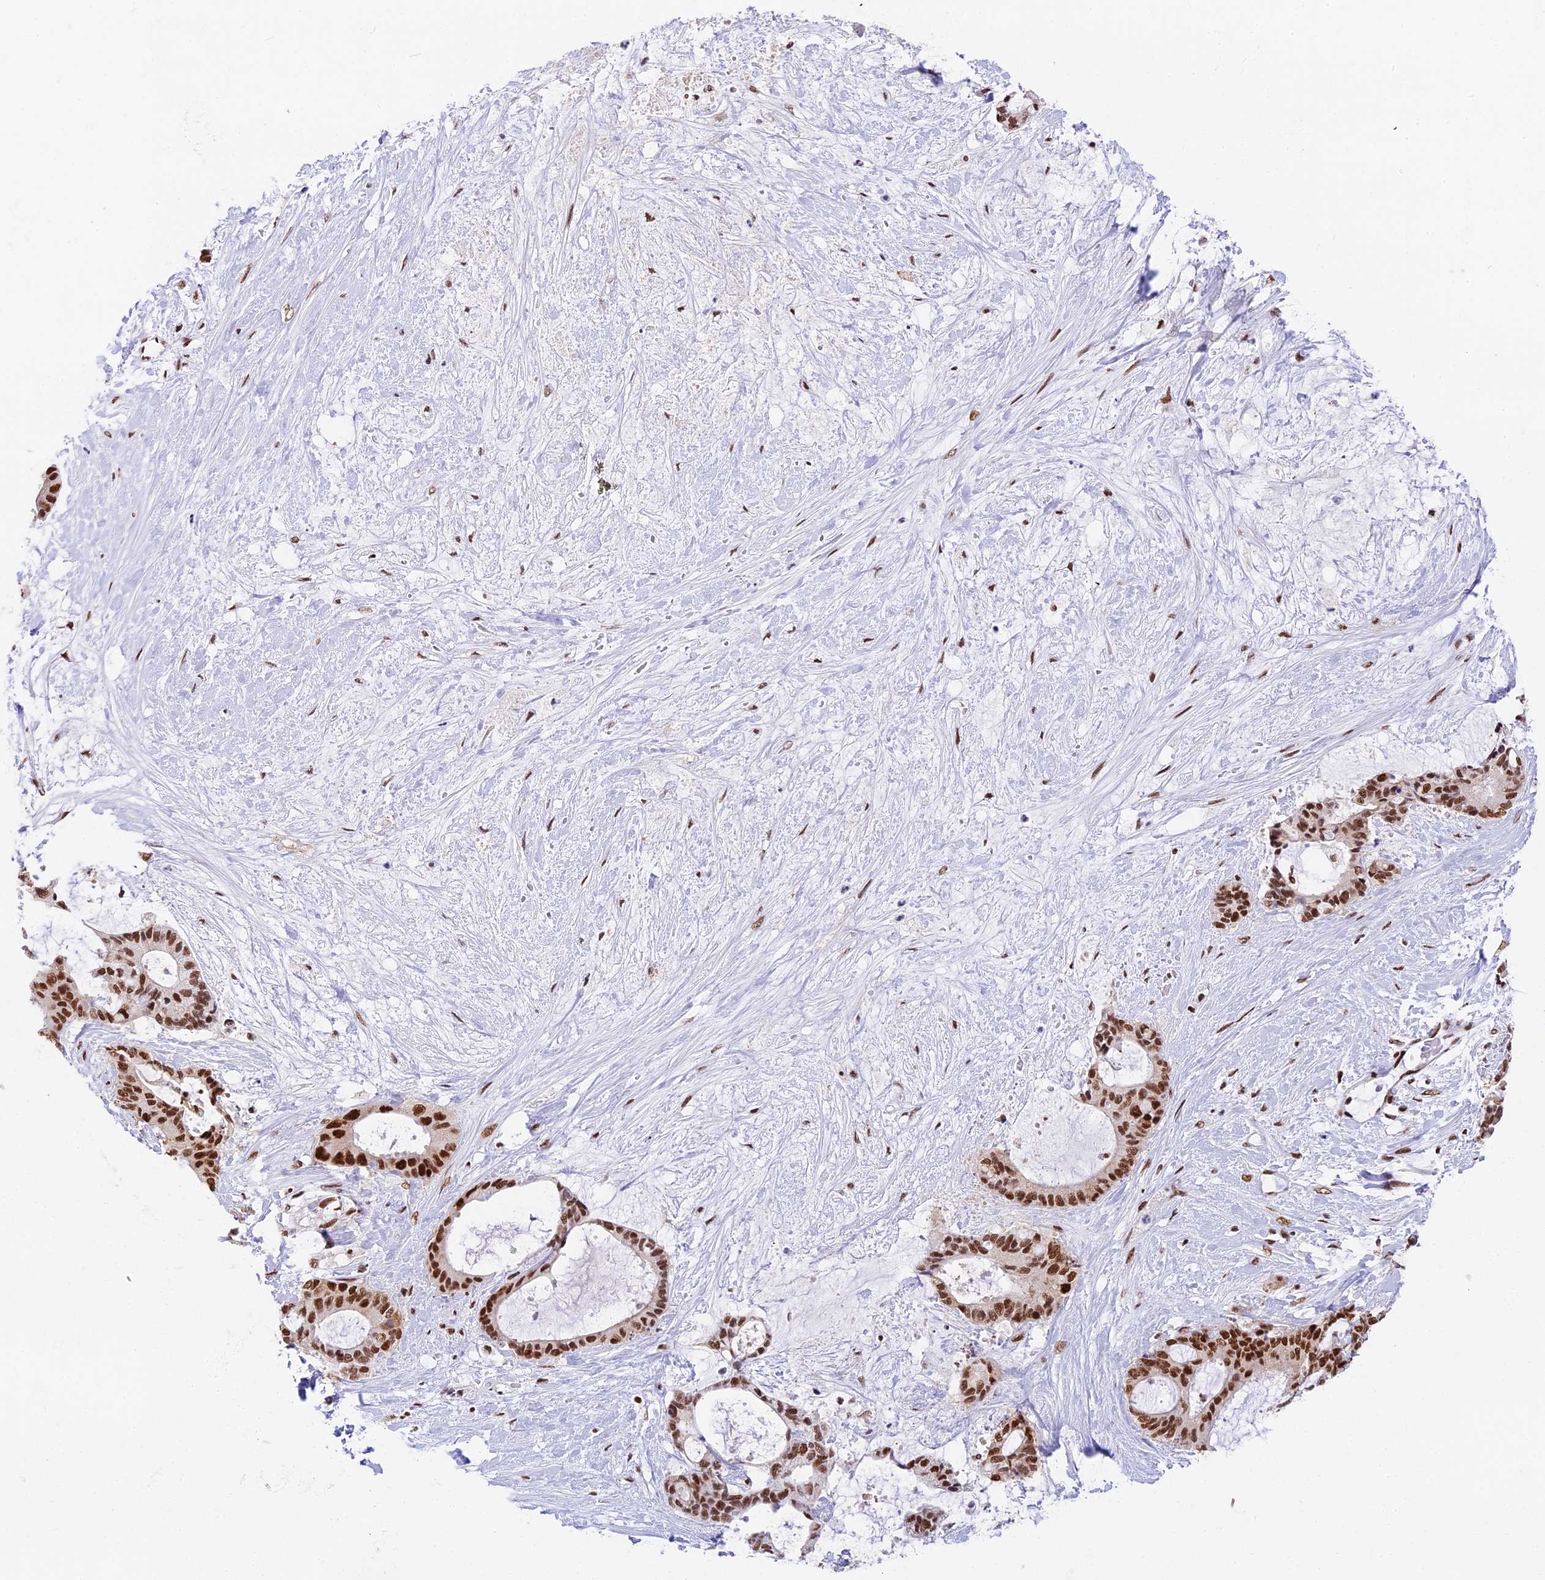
{"staining": {"intensity": "strong", "quantity": ">75%", "location": "nuclear"}, "tissue": "liver cancer", "cell_type": "Tumor cells", "image_type": "cancer", "snomed": [{"axis": "morphology", "description": "Normal tissue, NOS"}, {"axis": "morphology", "description": "Cholangiocarcinoma"}, {"axis": "topography", "description": "Liver"}, {"axis": "topography", "description": "Peripheral nerve tissue"}], "caption": "A high amount of strong nuclear expression is identified in approximately >75% of tumor cells in liver cancer tissue. (DAB (3,3'-diaminobenzidine) IHC with brightfield microscopy, high magnification).", "gene": "SBNO1", "patient": {"sex": "female", "age": 73}}